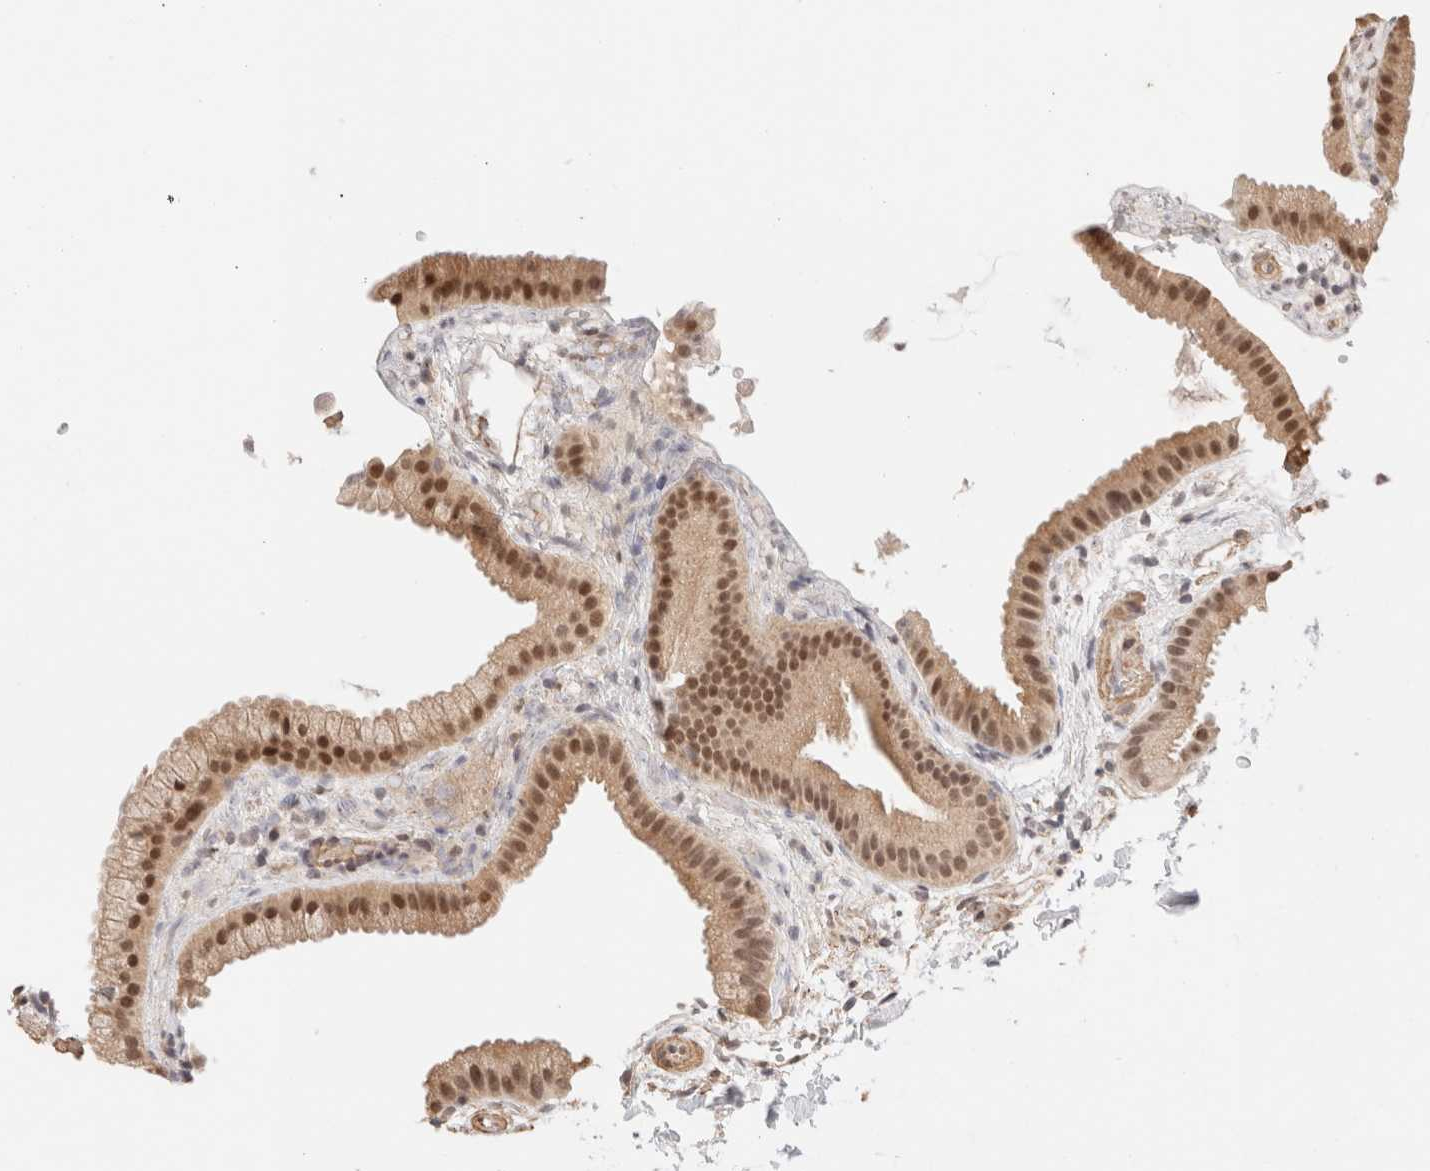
{"staining": {"intensity": "moderate", "quantity": ">75%", "location": "cytoplasmic/membranous,nuclear"}, "tissue": "gallbladder", "cell_type": "Glandular cells", "image_type": "normal", "snomed": [{"axis": "morphology", "description": "Normal tissue, NOS"}, {"axis": "topography", "description": "Gallbladder"}], "caption": "Immunohistochemical staining of normal gallbladder reveals medium levels of moderate cytoplasmic/membranous,nuclear expression in about >75% of glandular cells. The staining is performed using DAB (3,3'-diaminobenzidine) brown chromogen to label protein expression. The nuclei are counter-stained blue using hematoxylin.", "gene": "BRPF3", "patient": {"sex": "female", "age": 64}}